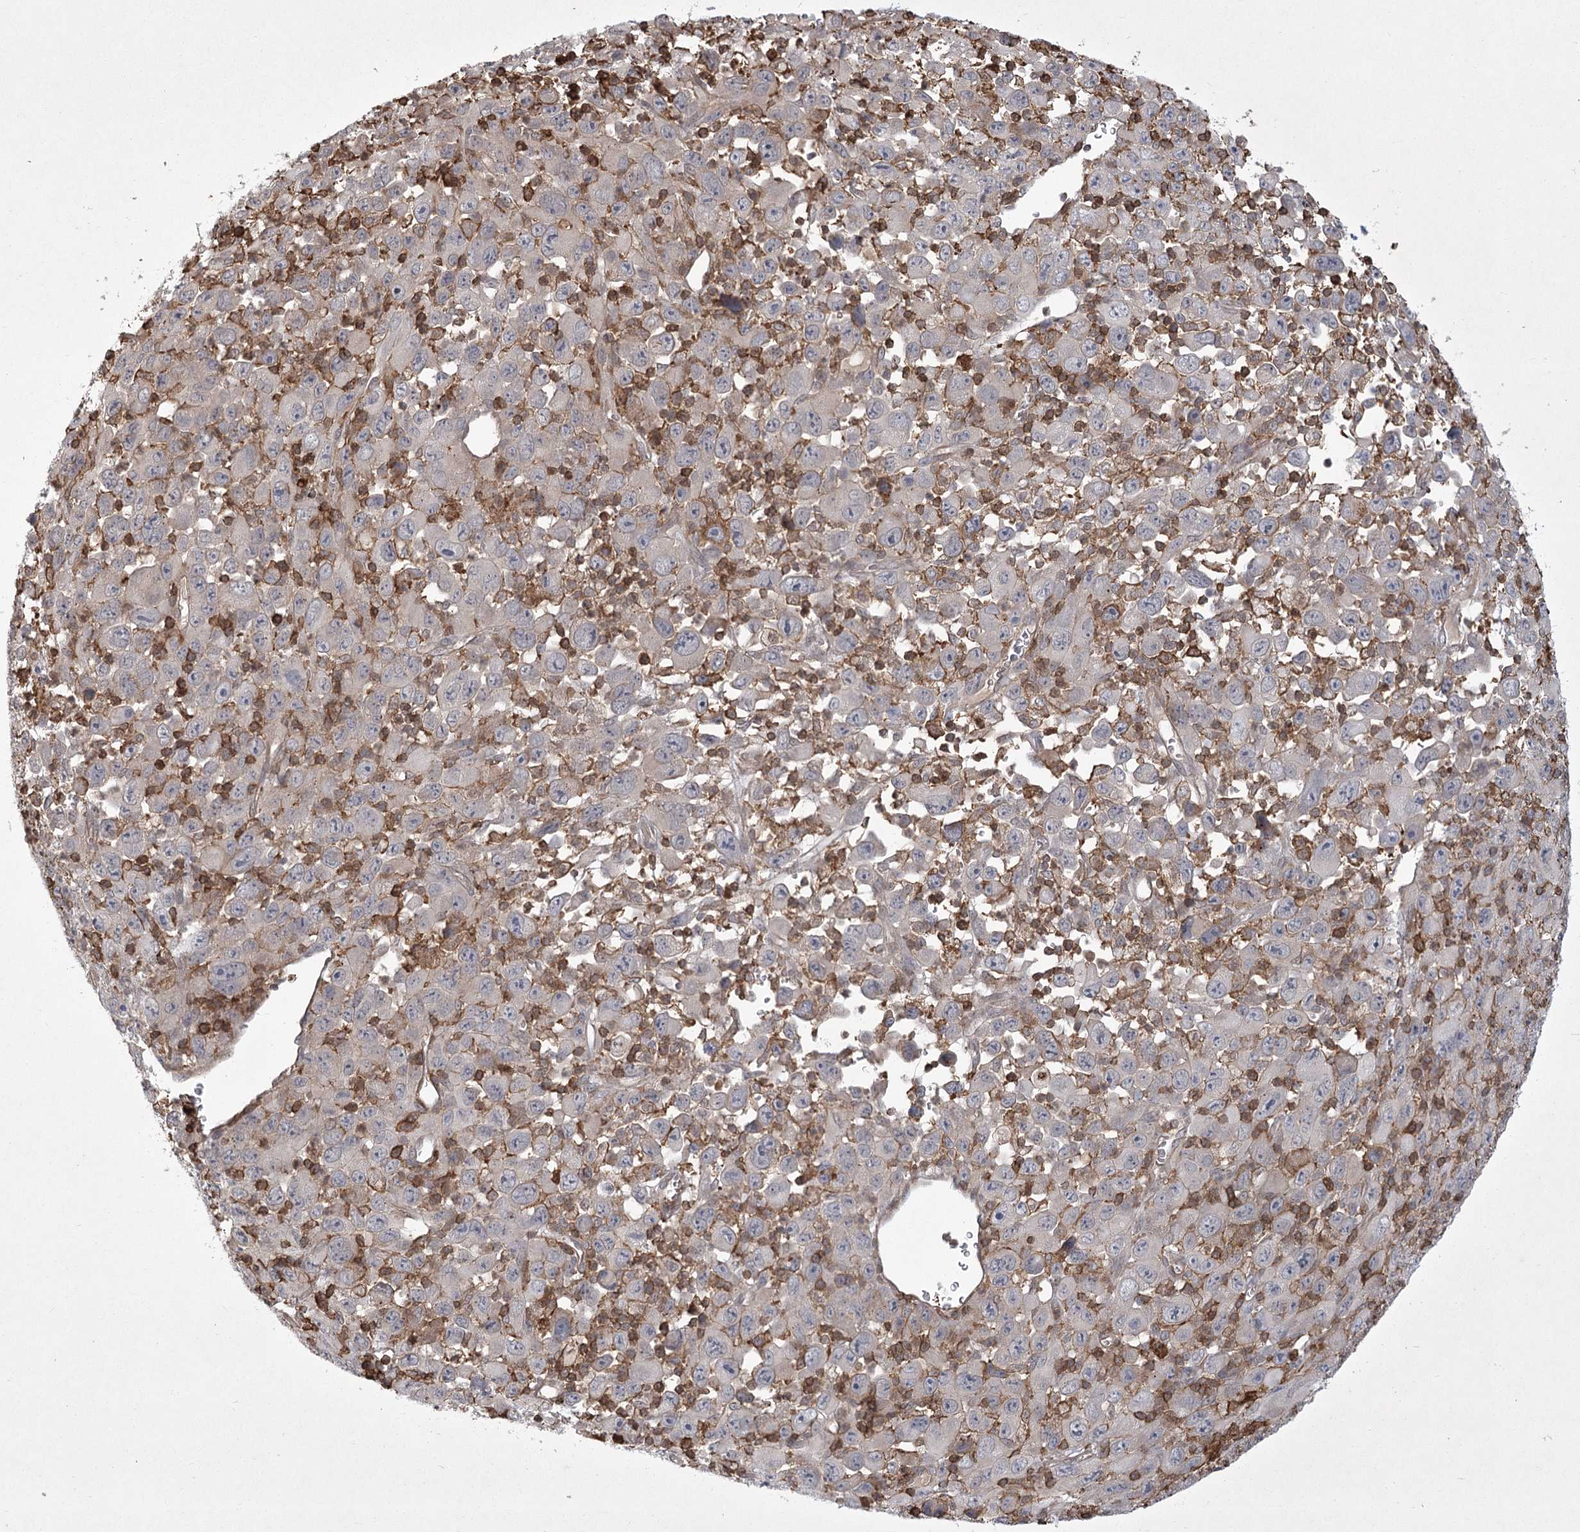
{"staining": {"intensity": "negative", "quantity": "none", "location": "none"}, "tissue": "melanoma", "cell_type": "Tumor cells", "image_type": "cancer", "snomed": [{"axis": "morphology", "description": "Malignant melanoma, Metastatic site"}, {"axis": "topography", "description": "Skin"}], "caption": "This is an immunohistochemistry (IHC) histopathology image of melanoma. There is no expression in tumor cells.", "gene": "MEPE", "patient": {"sex": "female", "age": 56}}